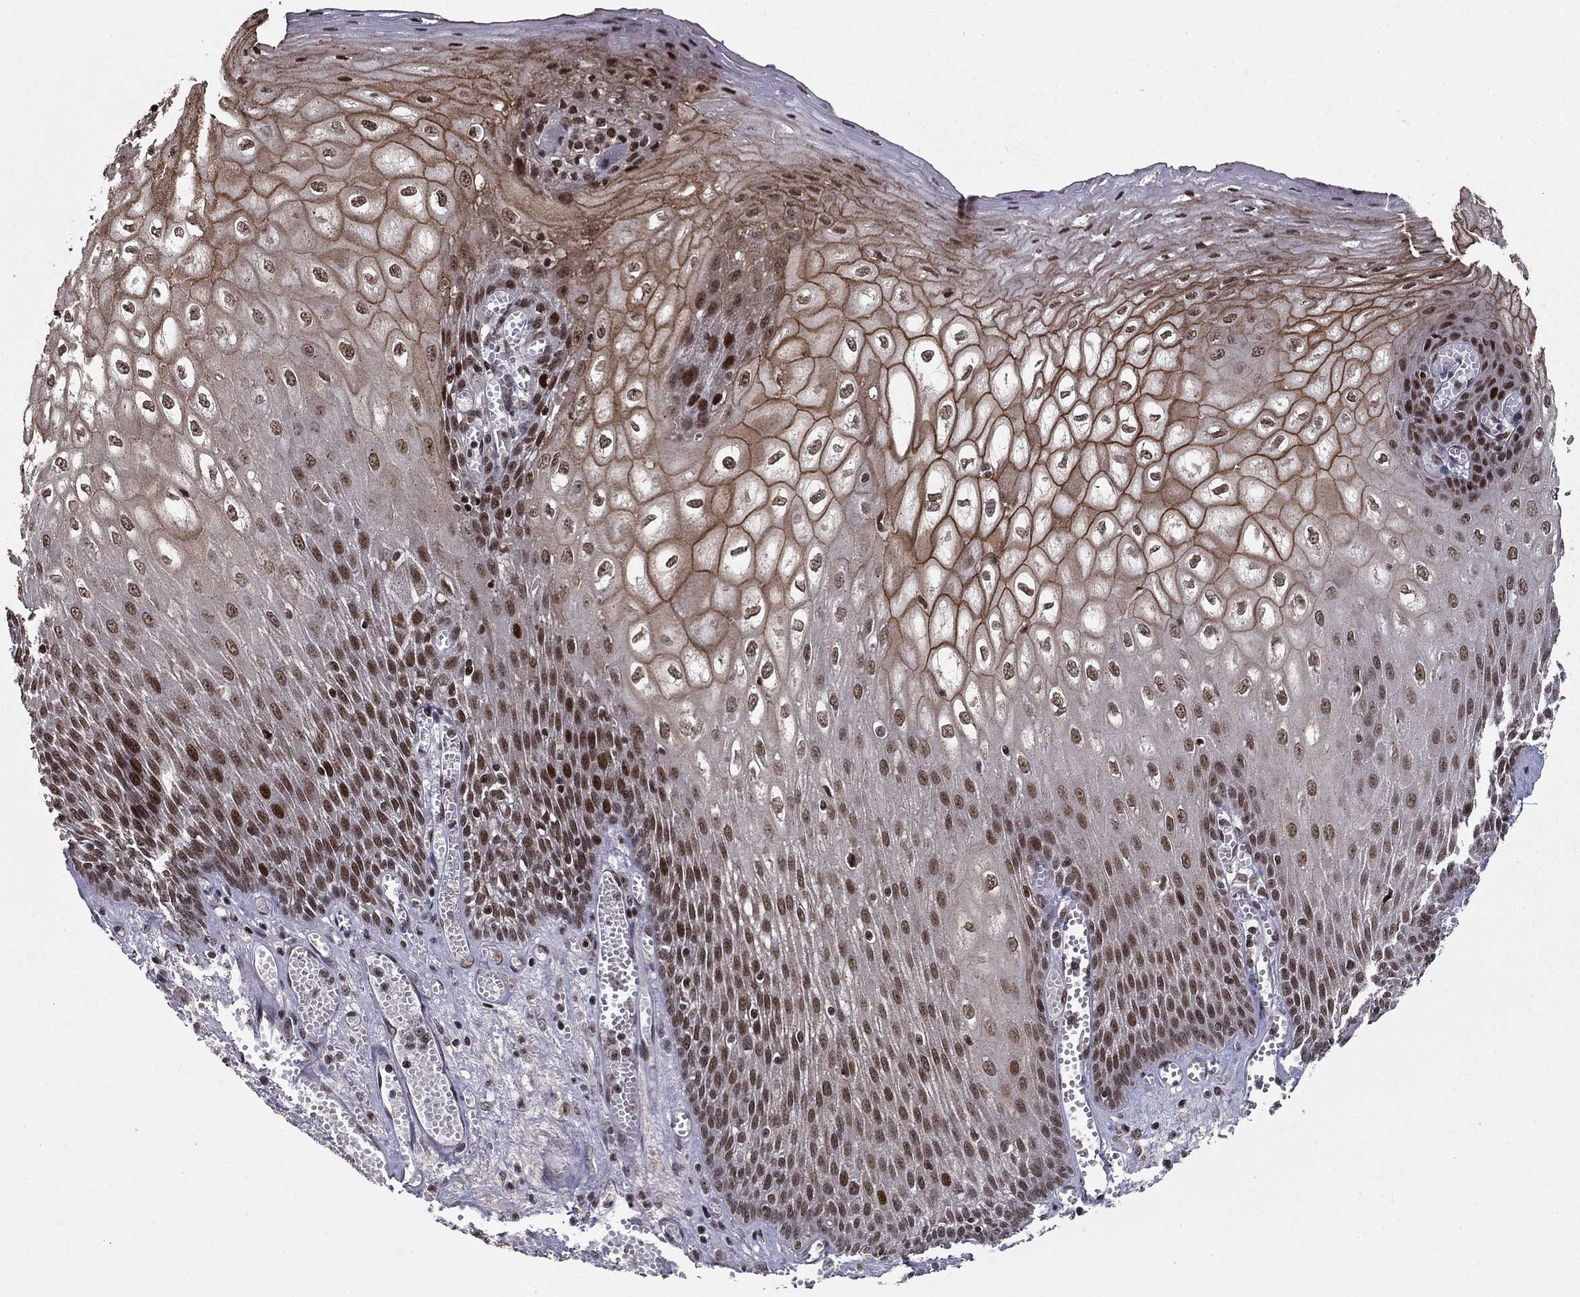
{"staining": {"intensity": "strong", "quantity": "25%-75%", "location": "cytoplasmic/membranous,nuclear"}, "tissue": "esophagus", "cell_type": "Squamous epithelial cells", "image_type": "normal", "snomed": [{"axis": "morphology", "description": "Normal tissue, NOS"}, {"axis": "topography", "description": "Esophagus"}], "caption": "This is an image of IHC staining of unremarkable esophagus, which shows strong positivity in the cytoplasmic/membranous,nuclear of squamous epithelial cells.", "gene": "CDCA7L", "patient": {"sex": "male", "age": 58}}